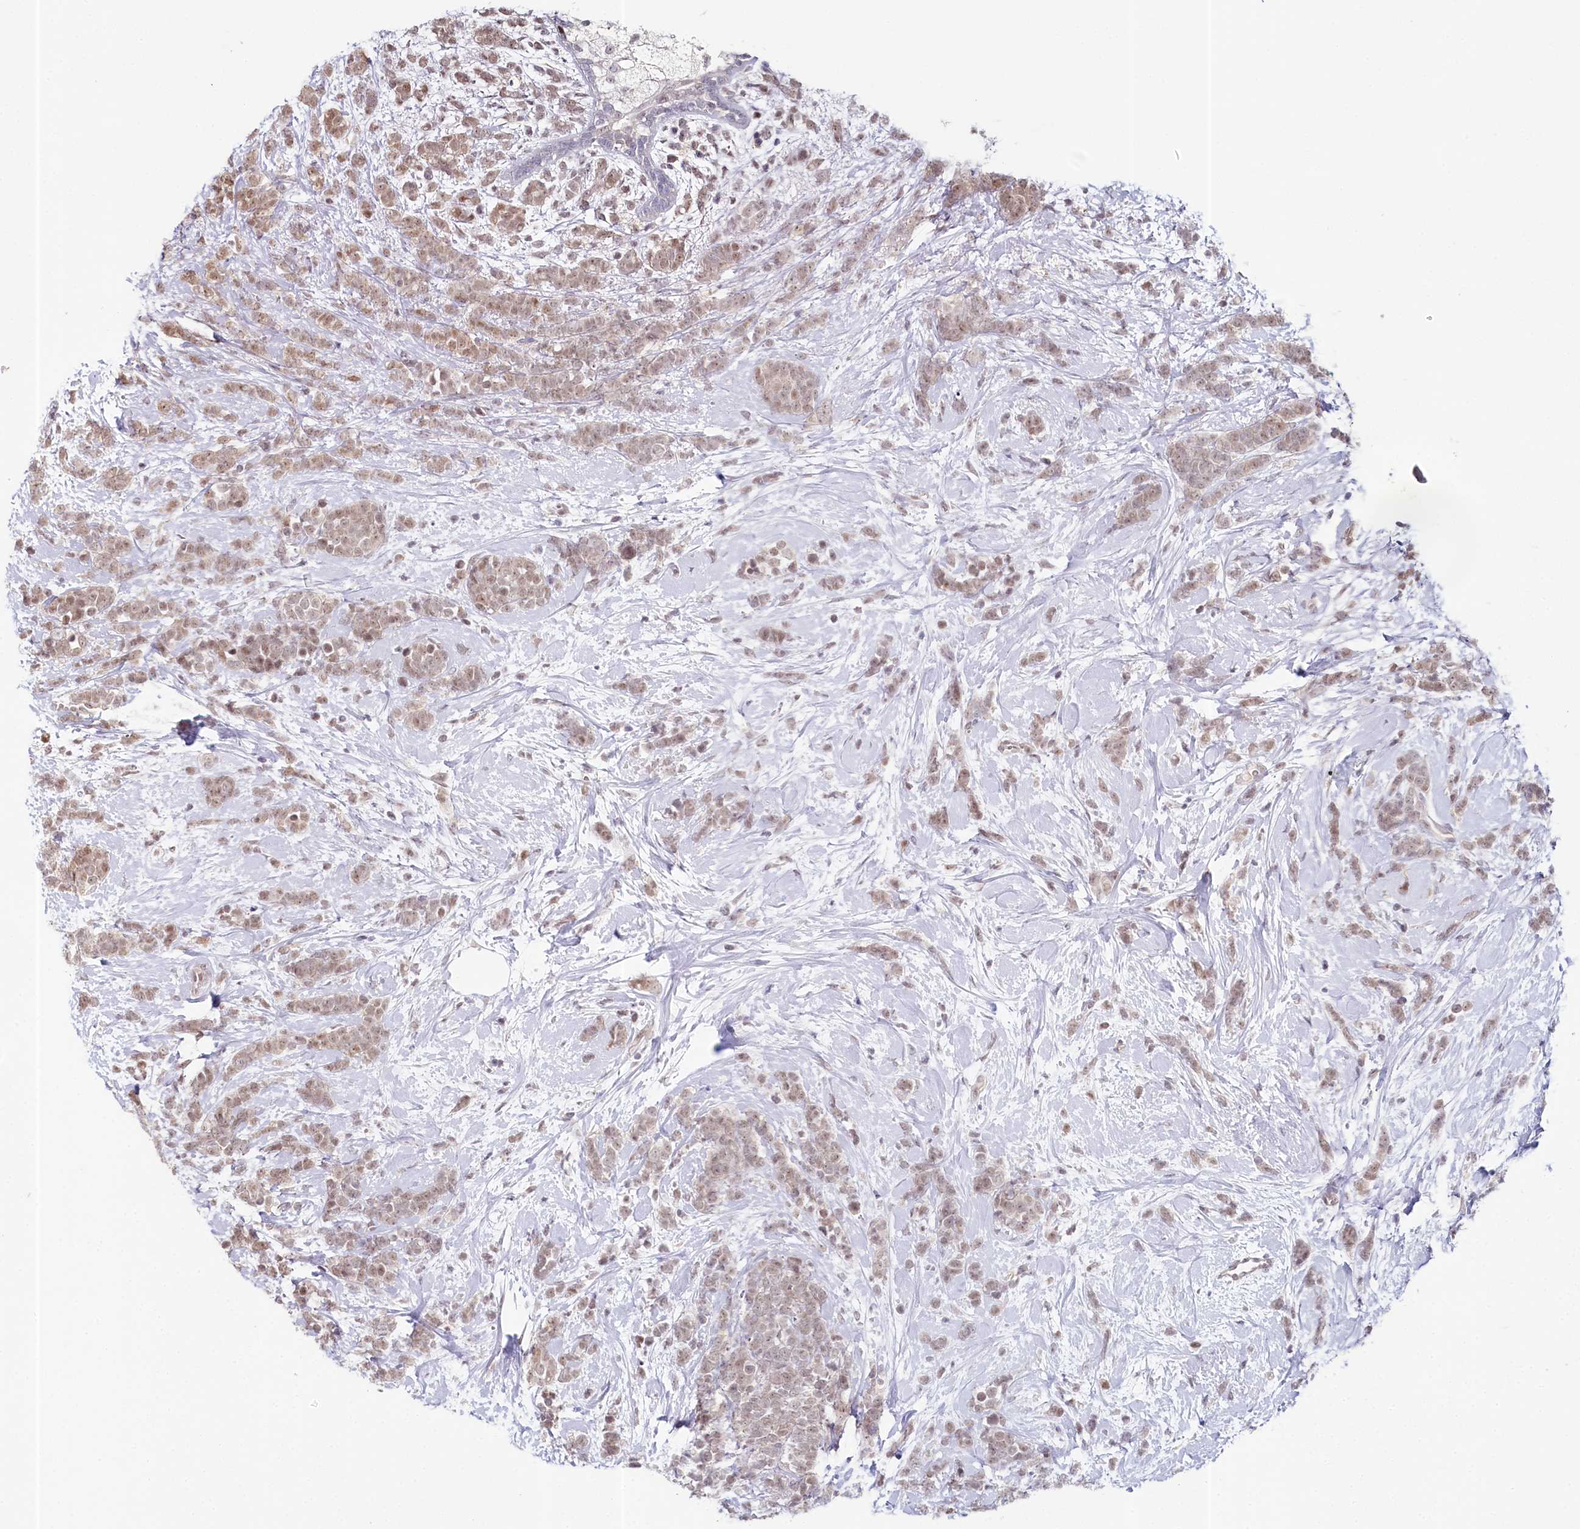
{"staining": {"intensity": "moderate", "quantity": ">75%", "location": "nuclear"}, "tissue": "breast cancer", "cell_type": "Tumor cells", "image_type": "cancer", "snomed": [{"axis": "morphology", "description": "Lobular carcinoma"}, {"axis": "topography", "description": "Breast"}], "caption": "Immunohistochemistry photomicrograph of neoplastic tissue: breast cancer (lobular carcinoma) stained using immunohistochemistry (IHC) displays medium levels of moderate protein expression localized specifically in the nuclear of tumor cells, appearing as a nuclear brown color.", "gene": "AMTN", "patient": {"sex": "female", "age": 58}}